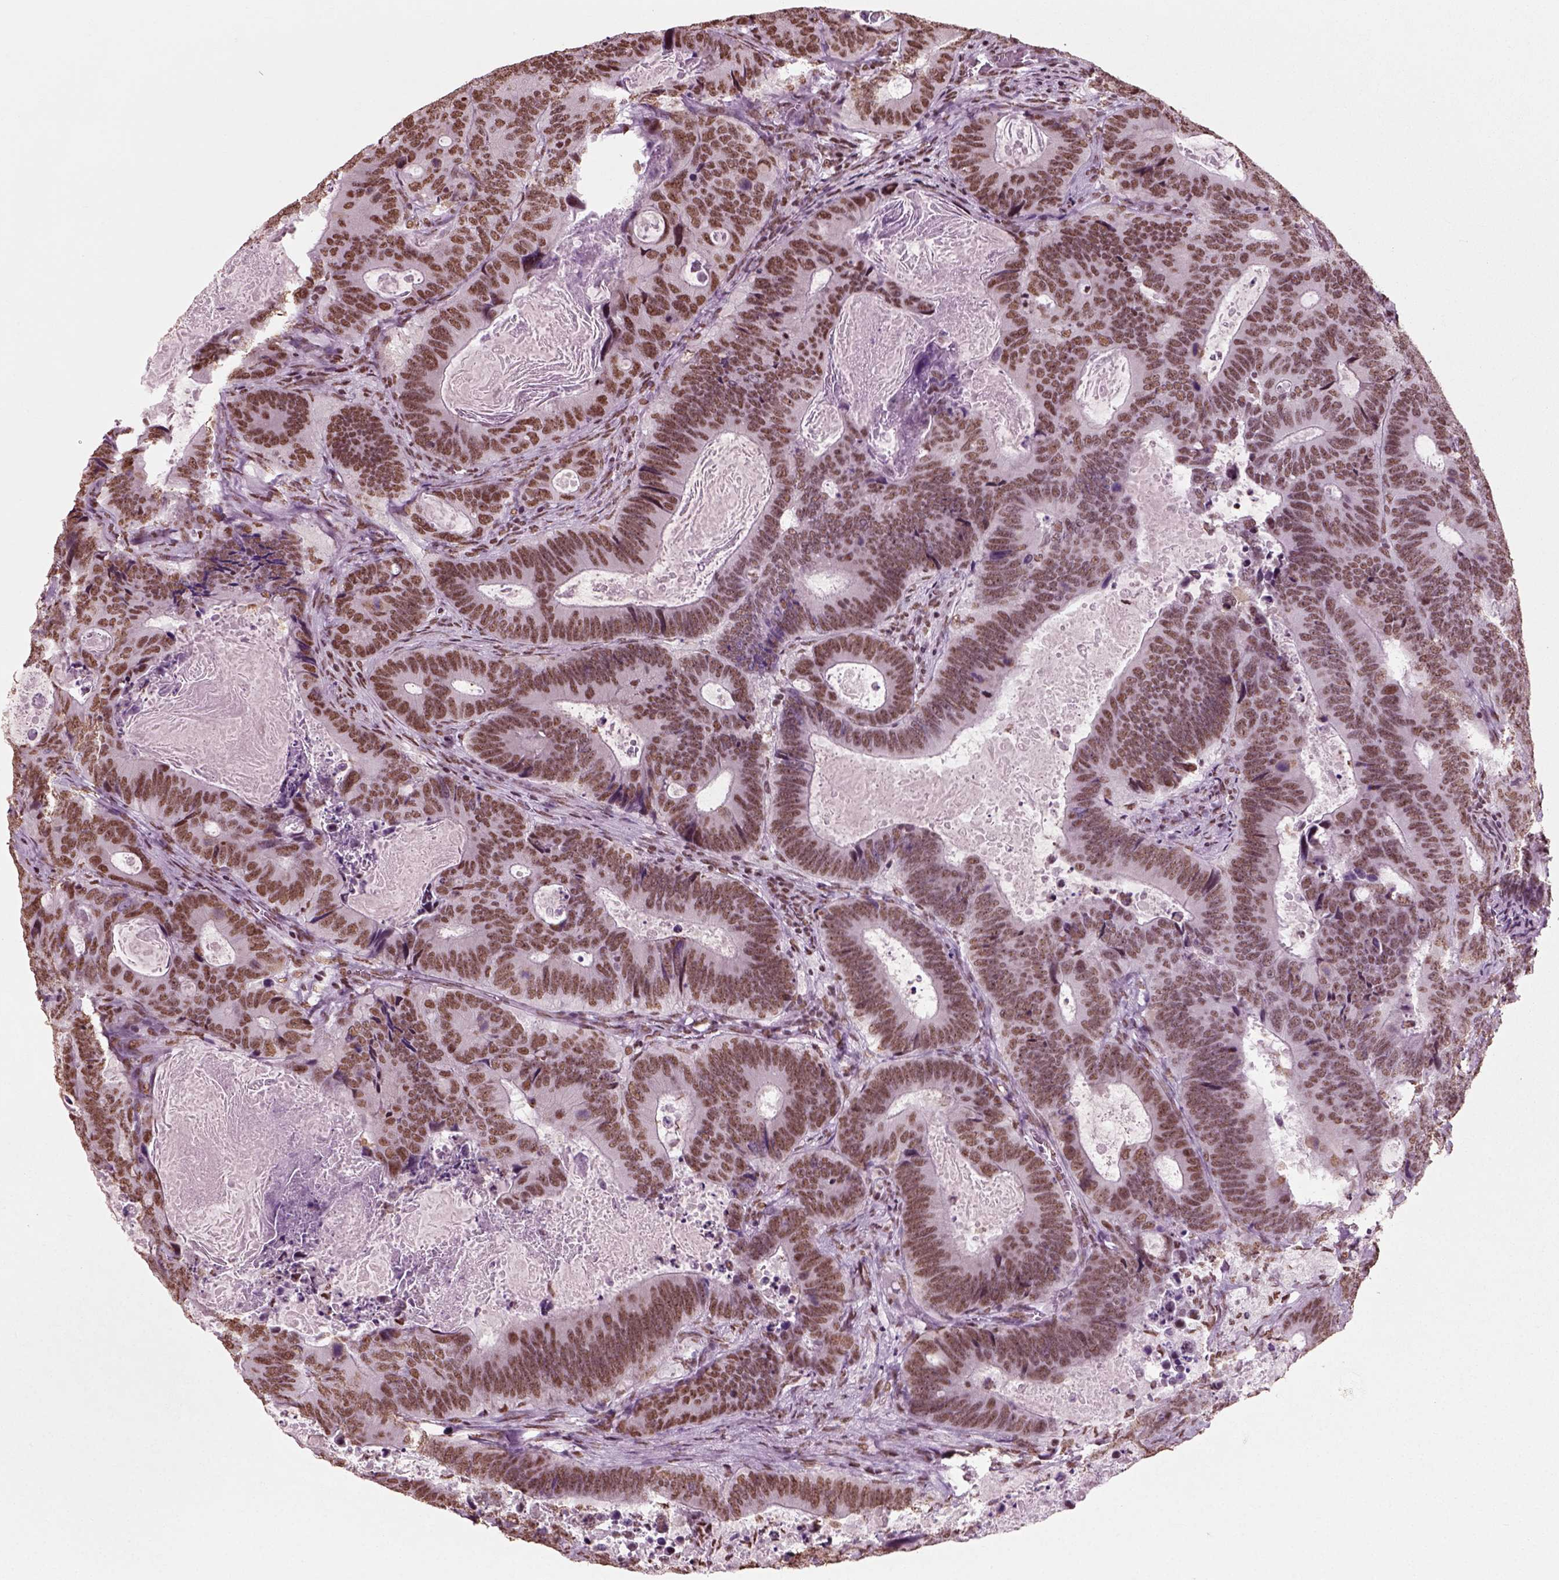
{"staining": {"intensity": "moderate", "quantity": ">75%", "location": "nuclear"}, "tissue": "colorectal cancer", "cell_type": "Tumor cells", "image_type": "cancer", "snomed": [{"axis": "morphology", "description": "Adenocarcinoma, NOS"}, {"axis": "topography", "description": "Colon"}], "caption": "A histopathology image of human colorectal cancer (adenocarcinoma) stained for a protein demonstrates moderate nuclear brown staining in tumor cells.", "gene": "POLR1H", "patient": {"sex": "female", "age": 82}}